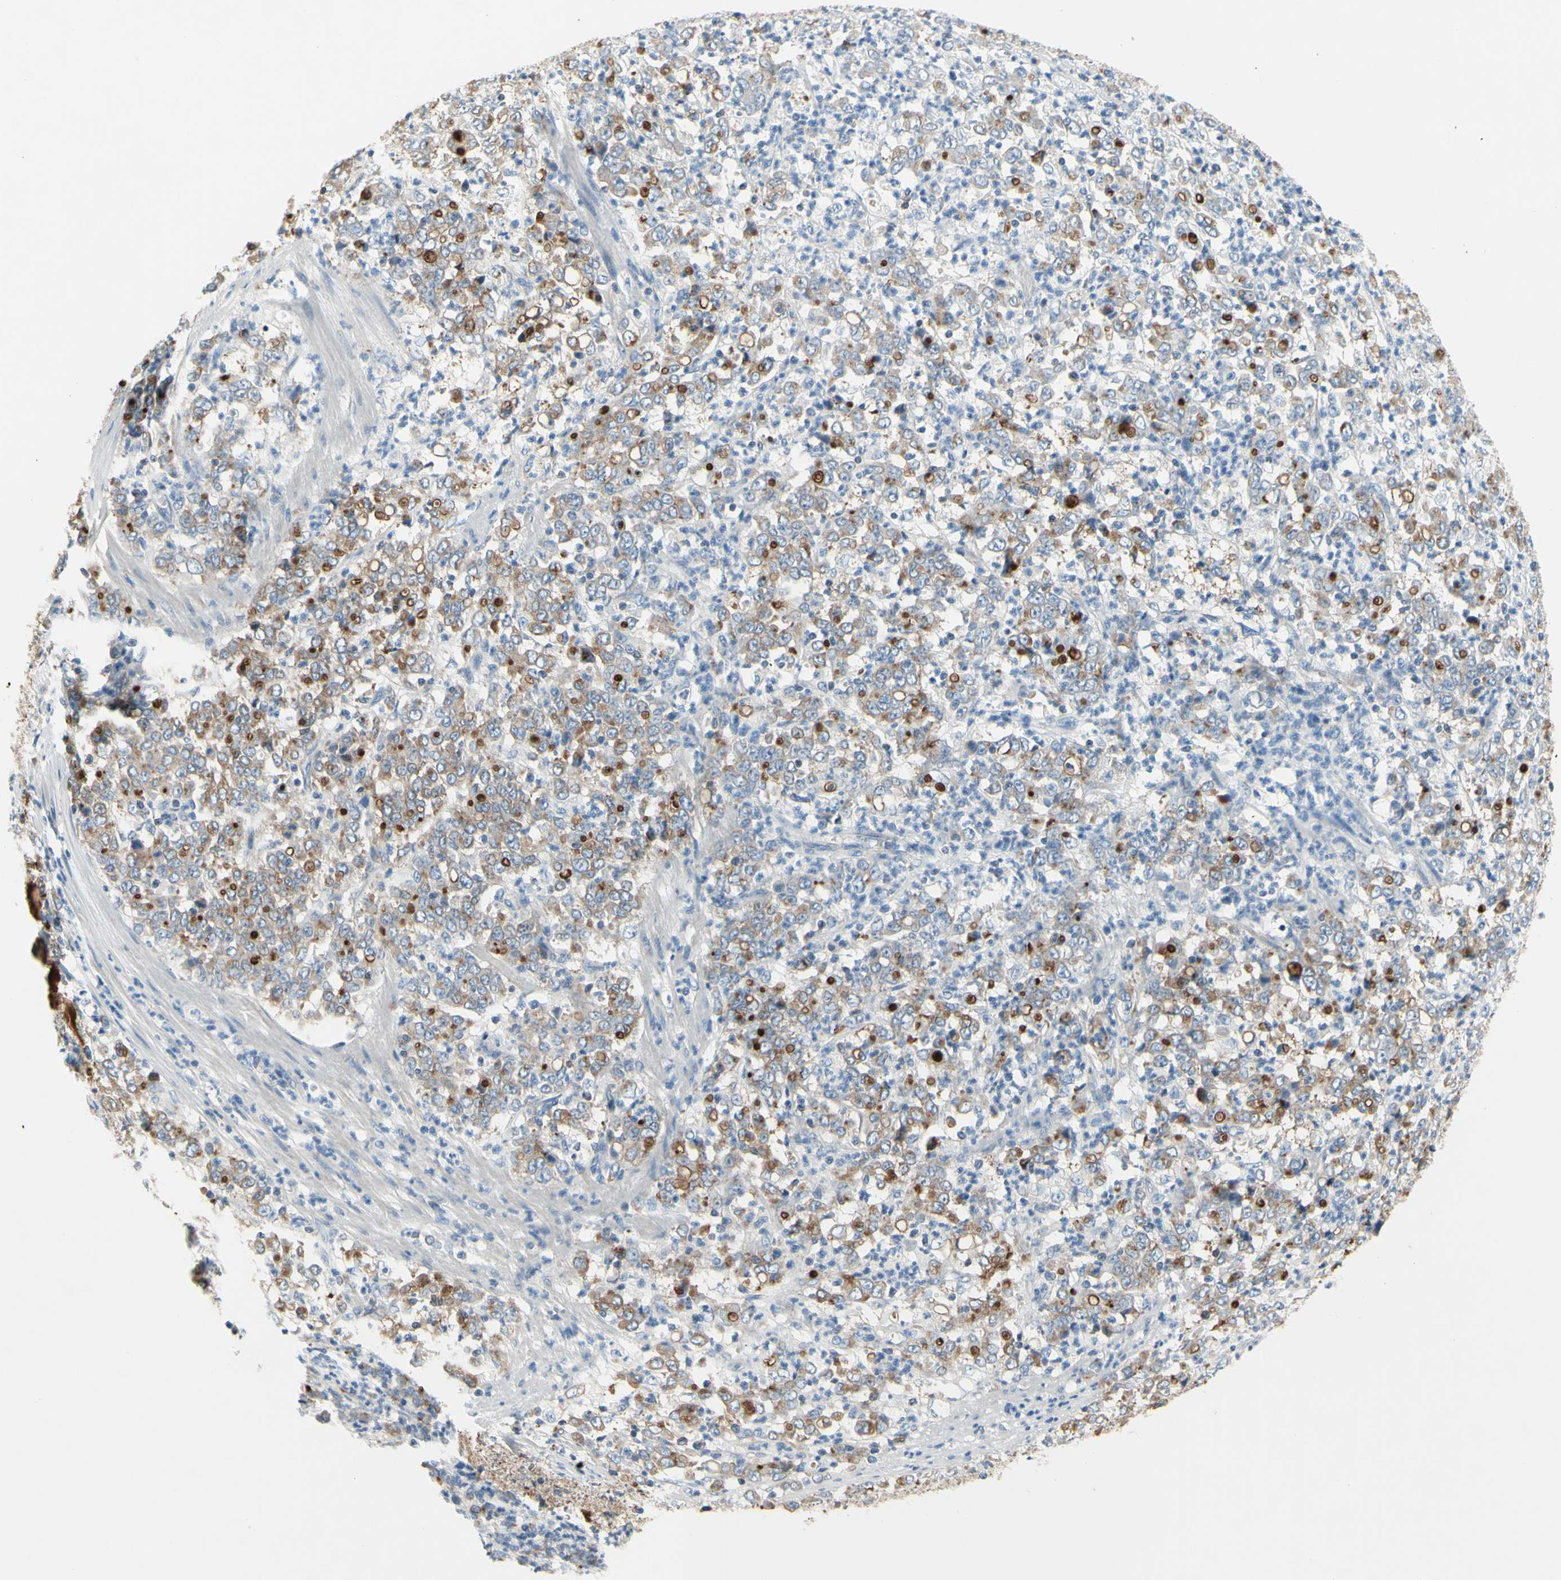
{"staining": {"intensity": "weak", "quantity": "25%-75%", "location": "cytoplasmic/membranous"}, "tissue": "stomach cancer", "cell_type": "Tumor cells", "image_type": "cancer", "snomed": [{"axis": "morphology", "description": "Adenocarcinoma, NOS"}, {"axis": "topography", "description": "Stomach, lower"}], "caption": "Protein analysis of stomach cancer (adenocarcinoma) tissue exhibits weak cytoplasmic/membranous staining in about 25%-75% of tumor cells.", "gene": "MUC1", "patient": {"sex": "female", "age": 71}}